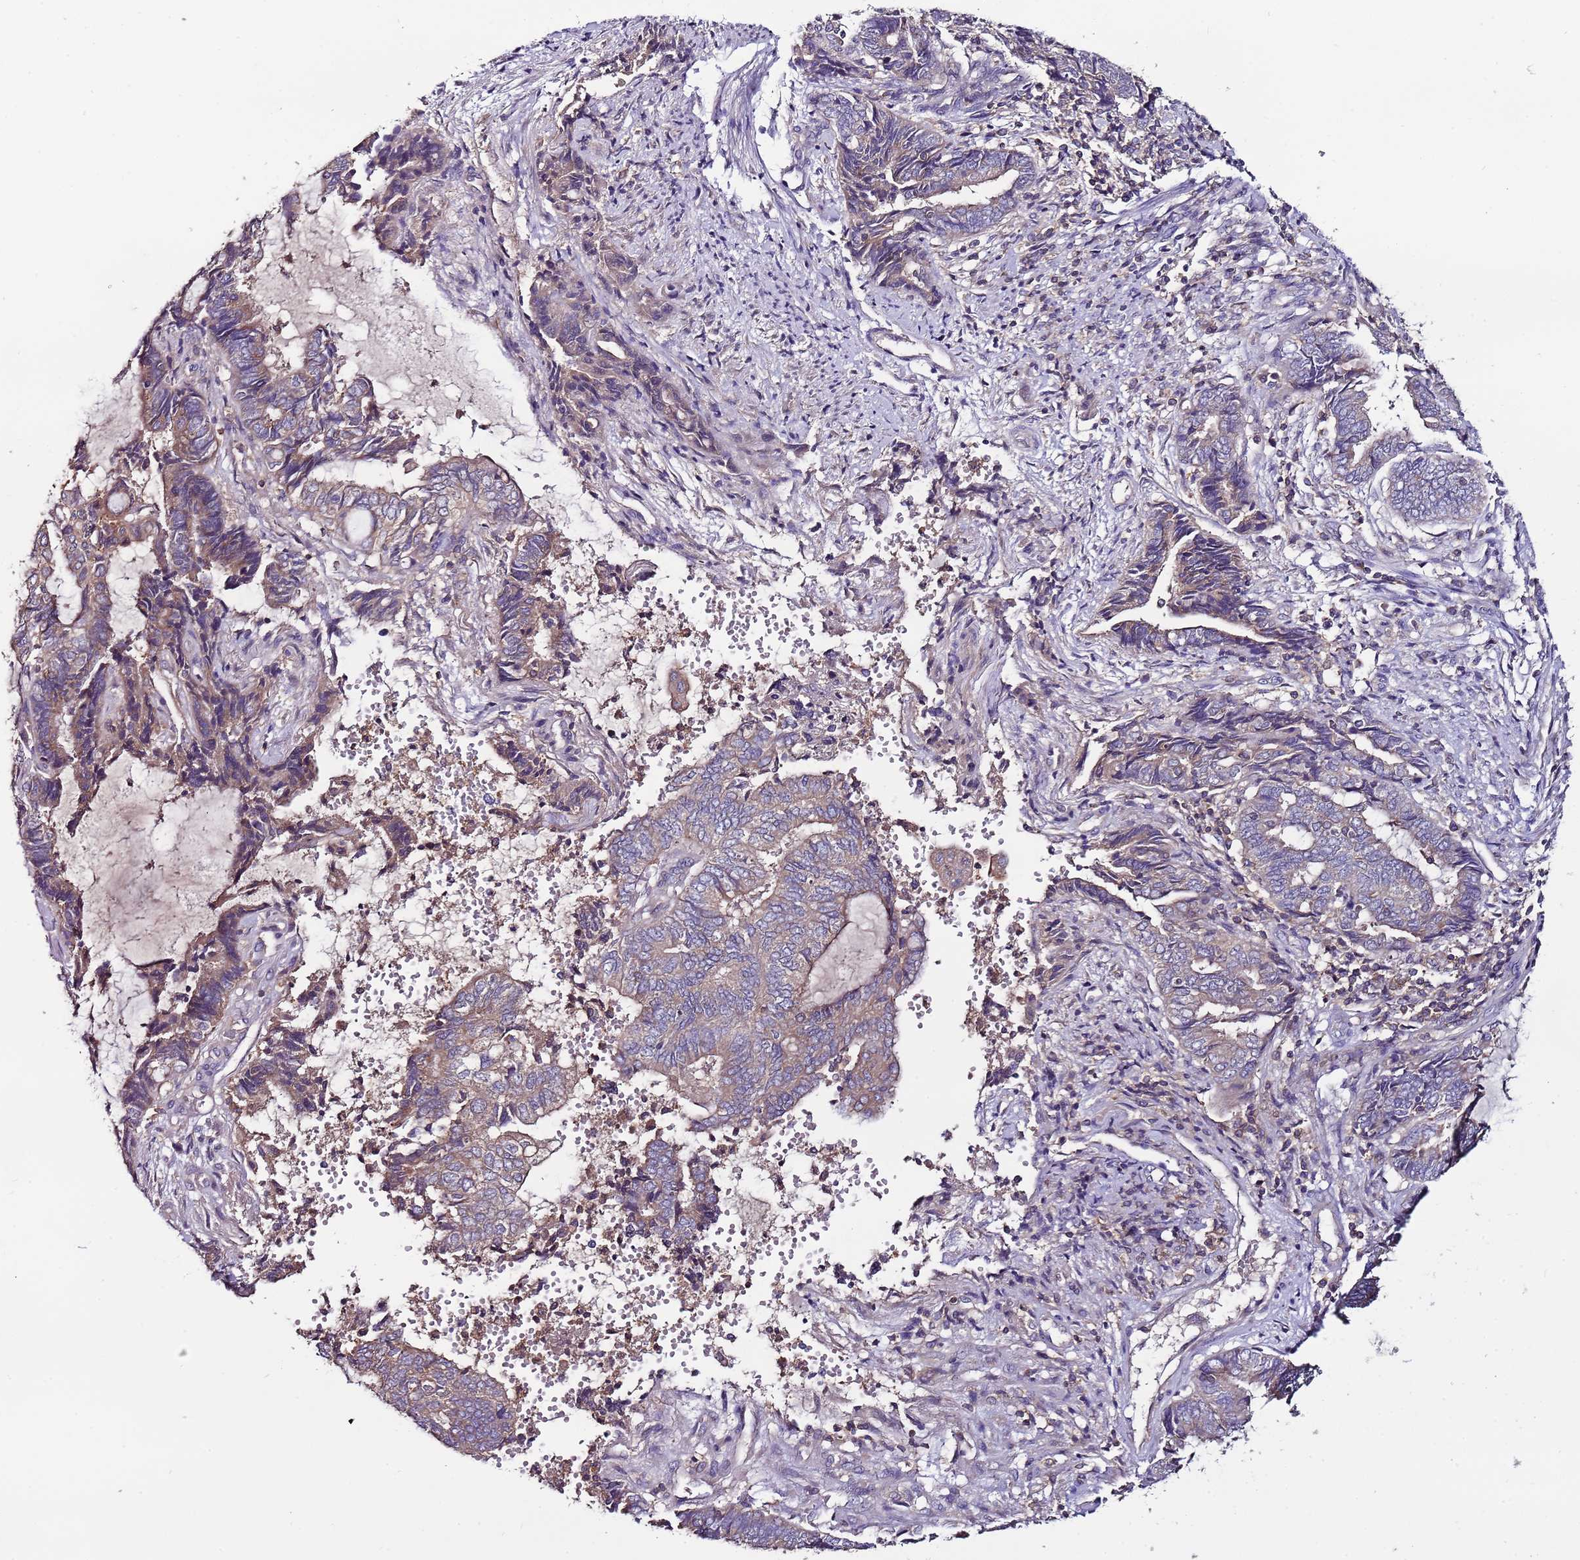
{"staining": {"intensity": "weak", "quantity": ">75%", "location": "cytoplasmic/membranous"}, "tissue": "endometrial cancer", "cell_type": "Tumor cells", "image_type": "cancer", "snomed": [{"axis": "morphology", "description": "Adenocarcinoma, NOS"}, {"axis": "topography", "description": "Uterus"}, {"axis": "topography", "description": "Endometrium"}], "caption": "Weak cytoplasmic/membranous staining for a protein is seen in about >75% of tumor cells of adenocarcinoma (endometrial) using IHC.", "gene": "IGIP", "patient": {"sex": "female", "age": 70}}